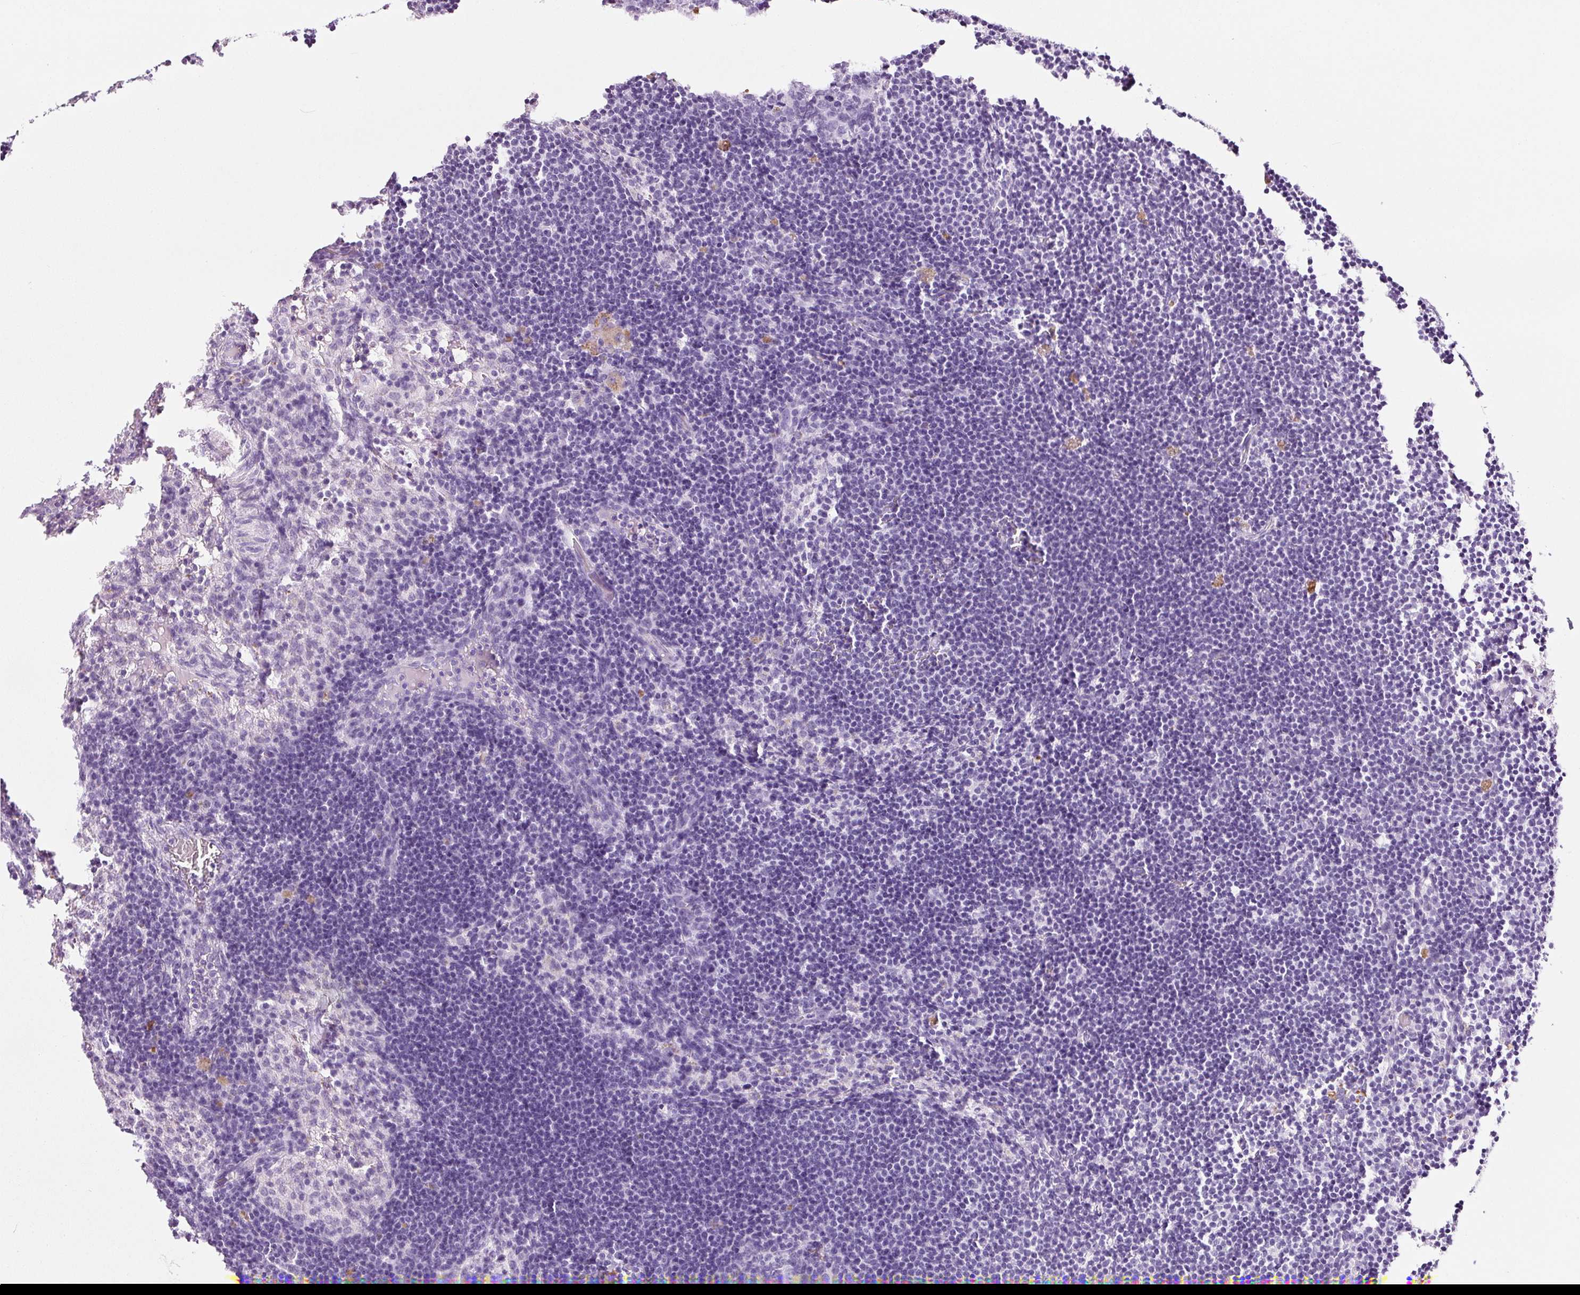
{"staining": {"intensity": "negative", "quantity": "none", "location": "none"}, "tissue": "lymph node", "cell_type": "Germinal center cells", "image_type": "normal", "snomed": [{"axis": "morphology", "description": "Normal tissue, NOS"}, {"axis": "topography", "description": "Lymph node"}], "caption": "Human lymph node stained for a protein using IHC exhibits no staining in germinal center cells.", "gene": "ZNF639", "patient": {"sex": "male", "age": 49}}